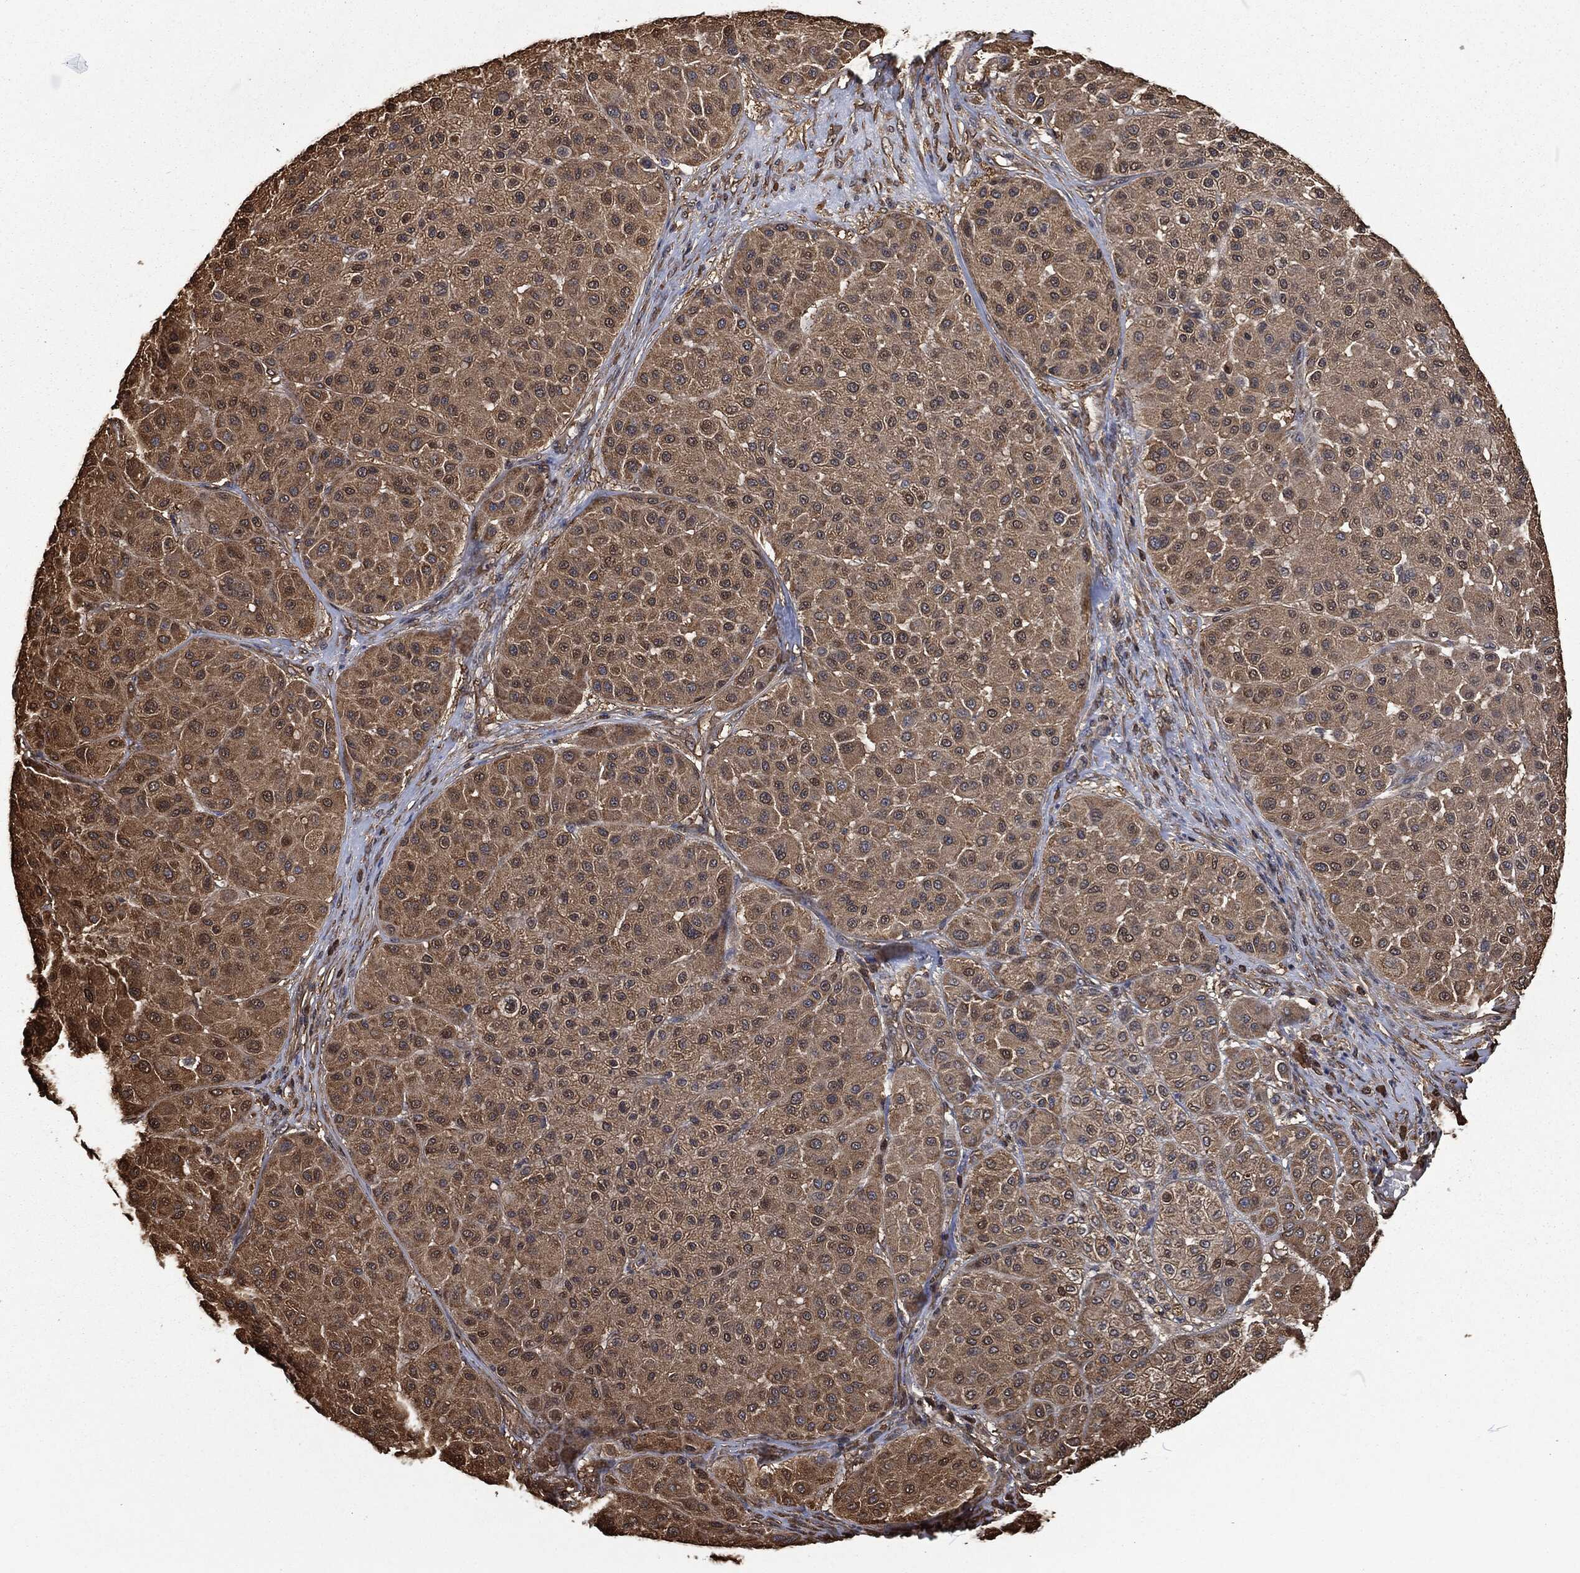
{"staining": {"intensity": "moderate", "quantity": ">75%", "location": "cytoplasmic/membranous"}, "tissue": "melanoma", "cell_type": "Tumor cells", "image_type": "cancer", "snomed": [{"axis": "morphology", "description": "Malignant melanoma, Metastatic site"}, {"axis": "topography", "description": "Smooth muscle"}], "caption": "IHC (DAB (3,3'-diaminobenzidine)) staining of human malignant melanoma (metastatic site) shows moderate cytoplasmic/membranous protein positivity in approximately >75% of tumor cells.", "gene": "PRDX4", "patient": {"sex": "male", "age": 41}}